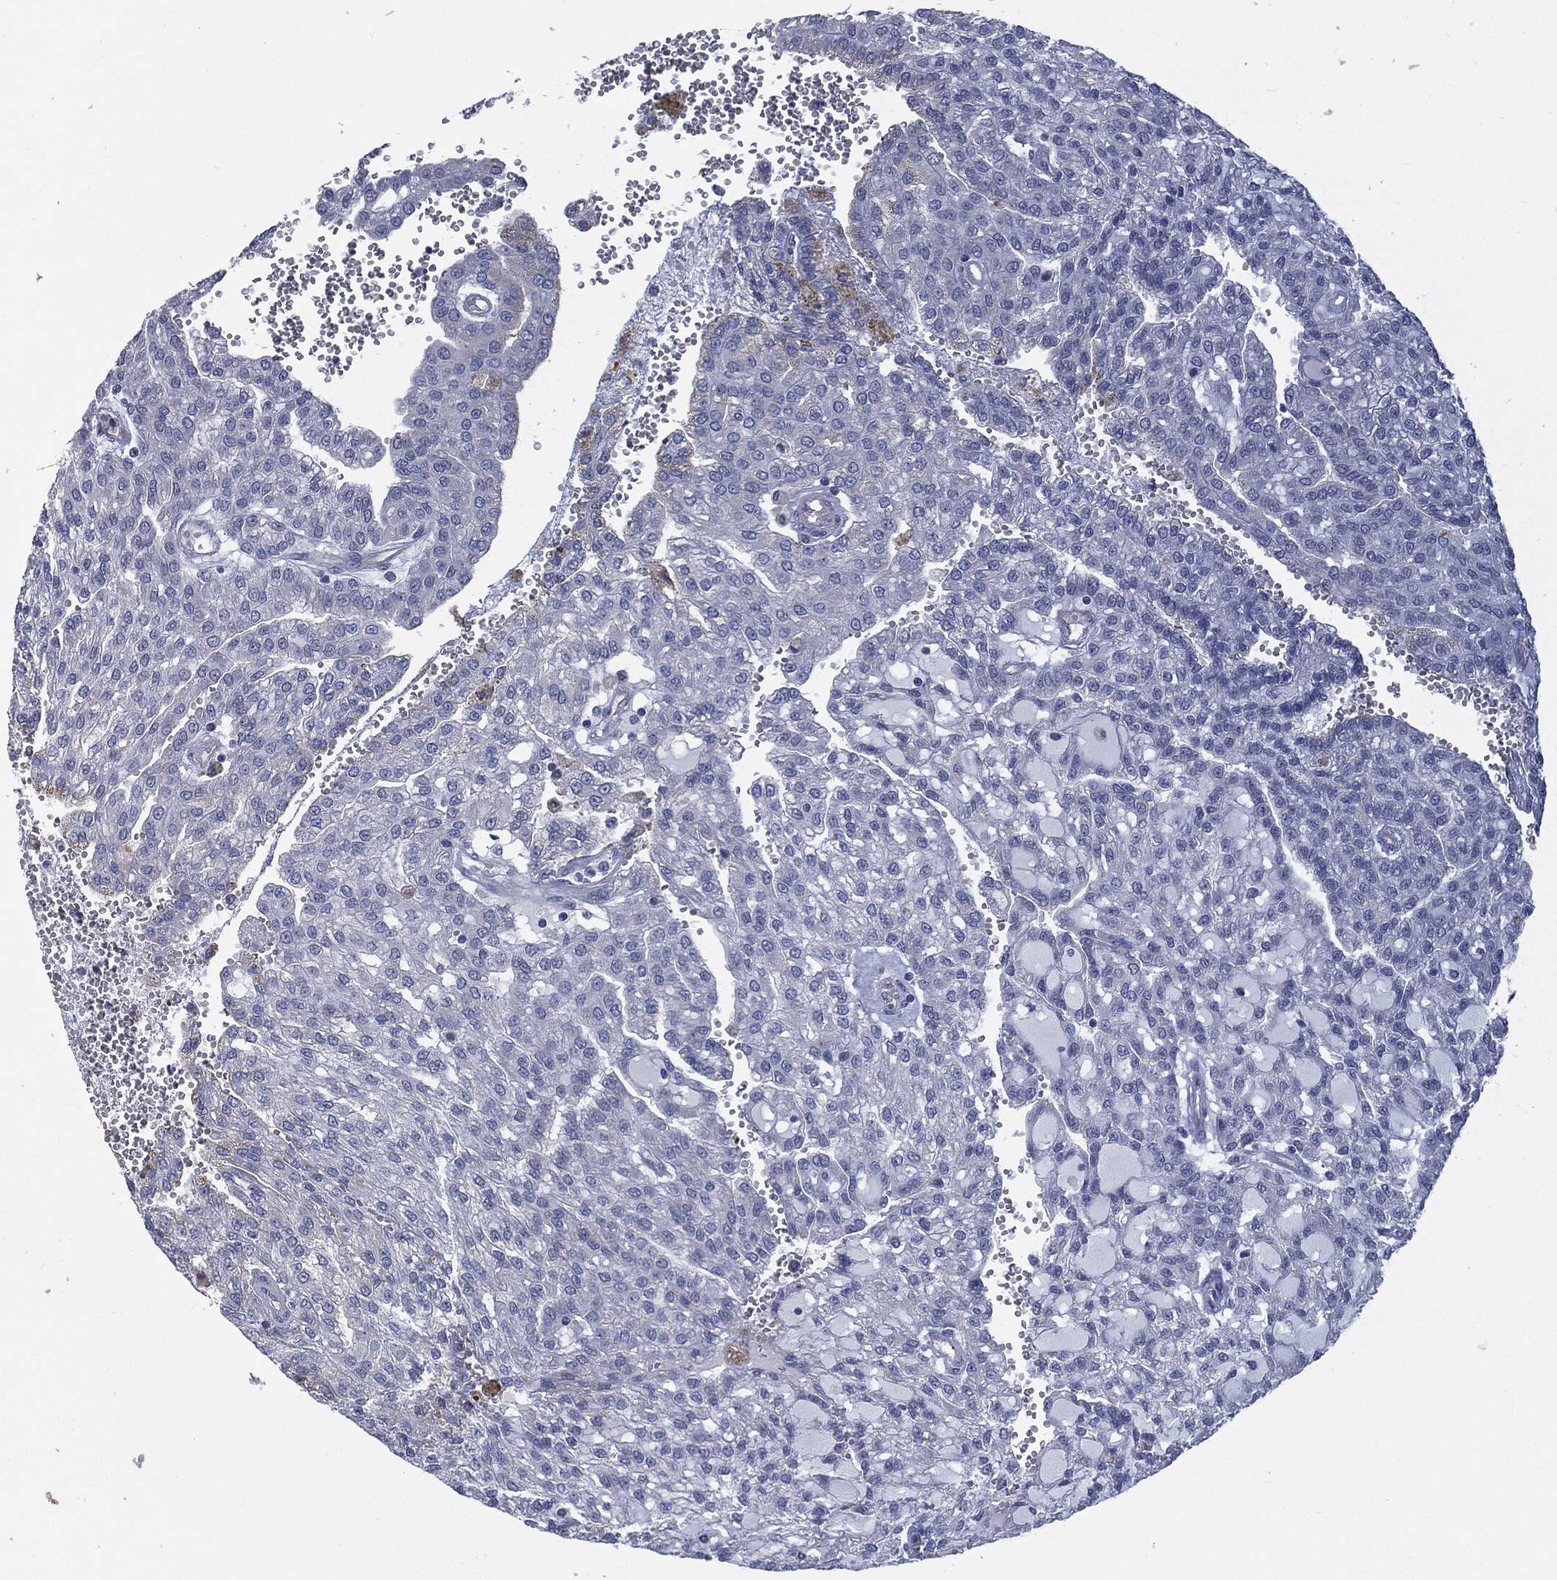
{"staining": {"intensity": "negative", "quantity": "none", "location": "none"}, "tissue": "renal cancer", "cell_type": "Tumor cells", "image_type": "cancer", "snomed": [{"axis": "morphology", "description": "Adenocarcinoma, NOS"}, {"axis": "topography", "description": "Kidney"}], "caption": "Immunohistochemistry image of human renal cancer (adenocarcinoma) stained for a protein (brown), which demonstrates no staining in tumor cells.", "gene": "KRT5", "patient": {"sex": "male", "age": 63}}